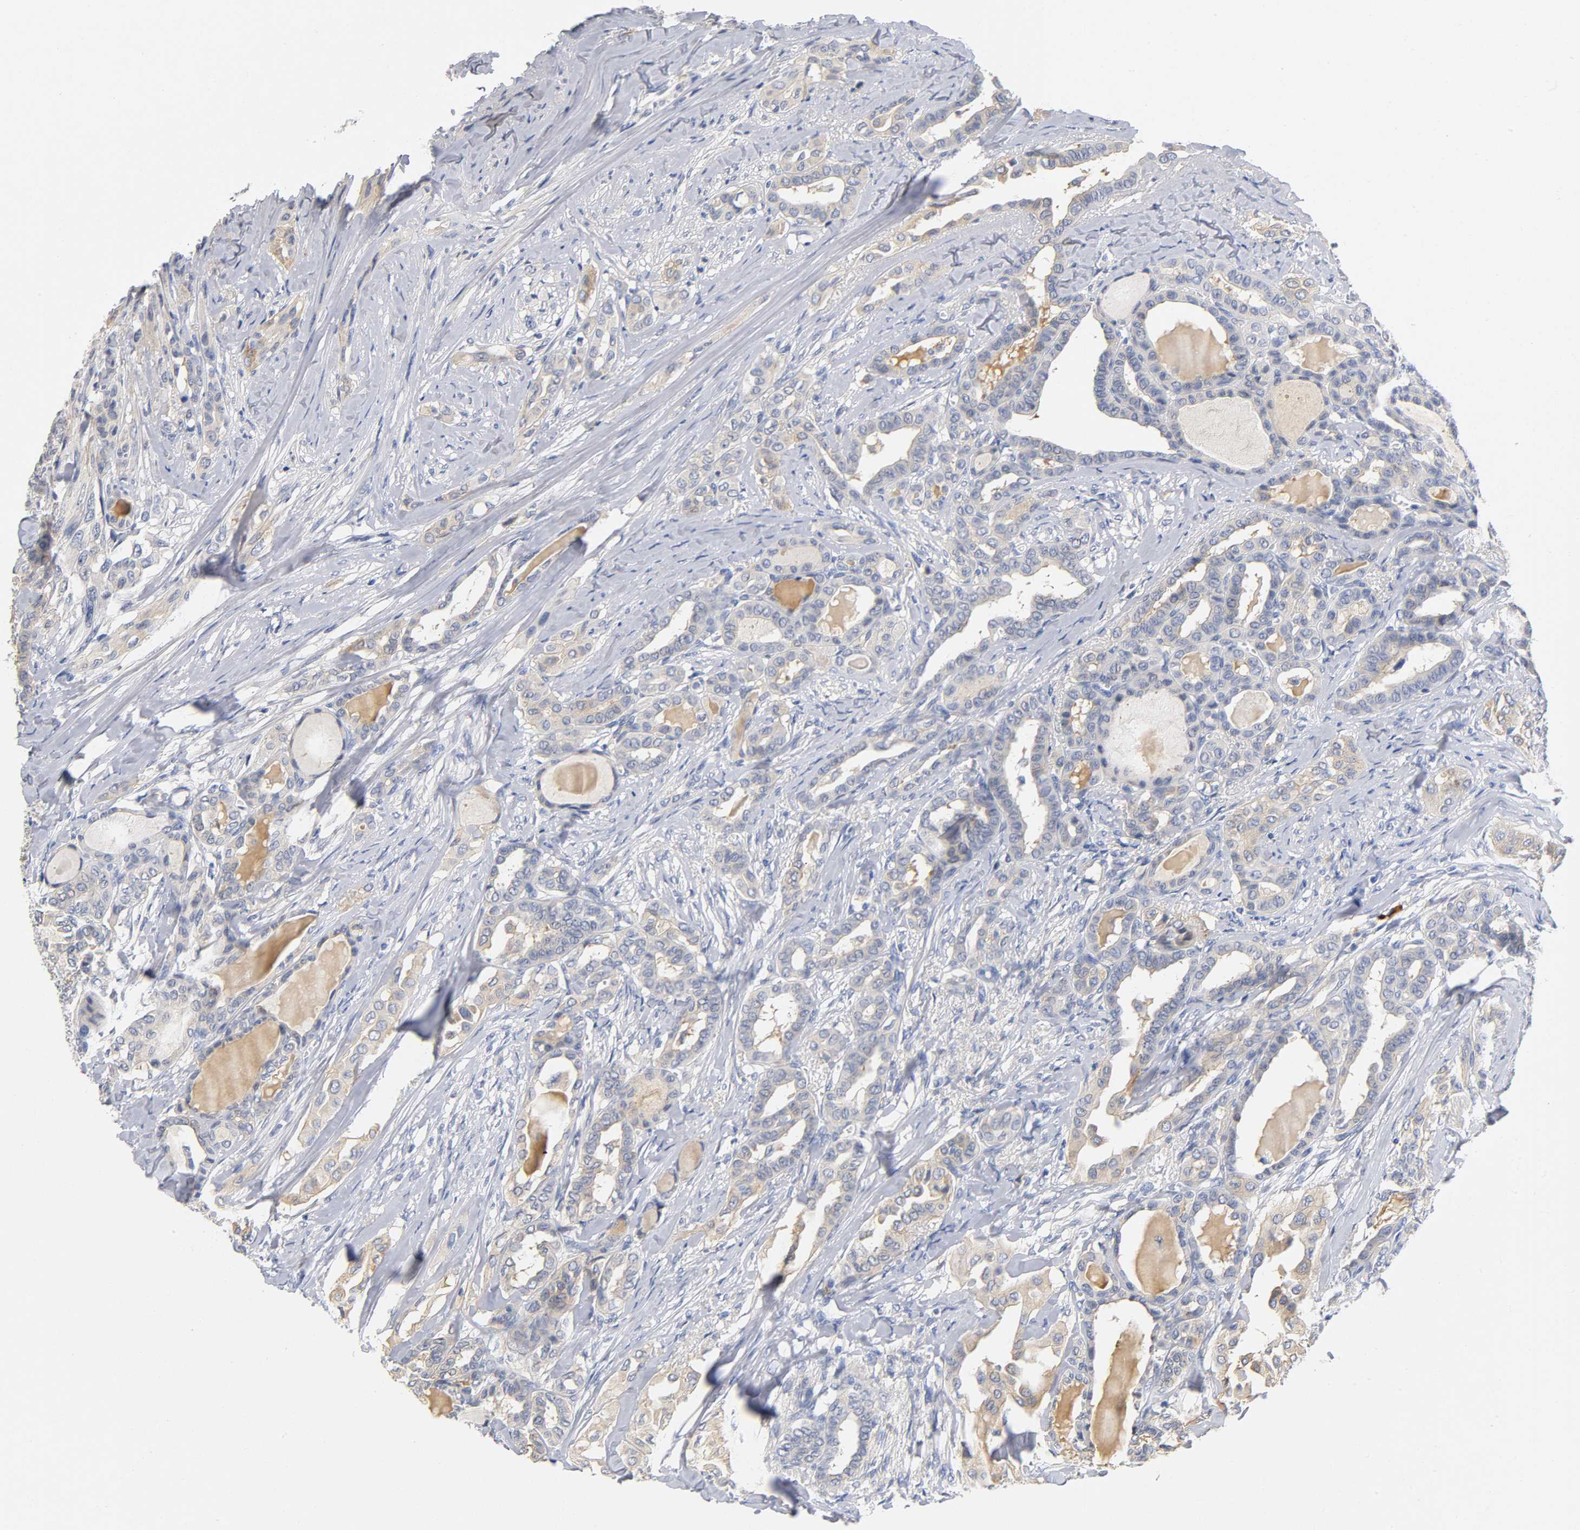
{"staining": {"intensity": "moderate", "quantity": "25%-75%", "location": "cytoplasmic/membranous"}, "tissue": "thyroid cancer", "cell_type": "Tumor cells", "image_type": "cancer", "snomed": [{"axis": "morphology", "description": "Carcinoma, NOS"}, {"axis": "topography", "description": "Thyroid gland"}], "caption": "Thyroid carcinoma was stained to show a protein in brown. There is medium levels of moderate cytoplasmic/membranous positivity in about 25%-75% of tumor cells. (DAB IHC, brown staining for protein, blue staining for nuclei).", "gene": "TNC", "patient": {"sex": "female", "age": 91}}